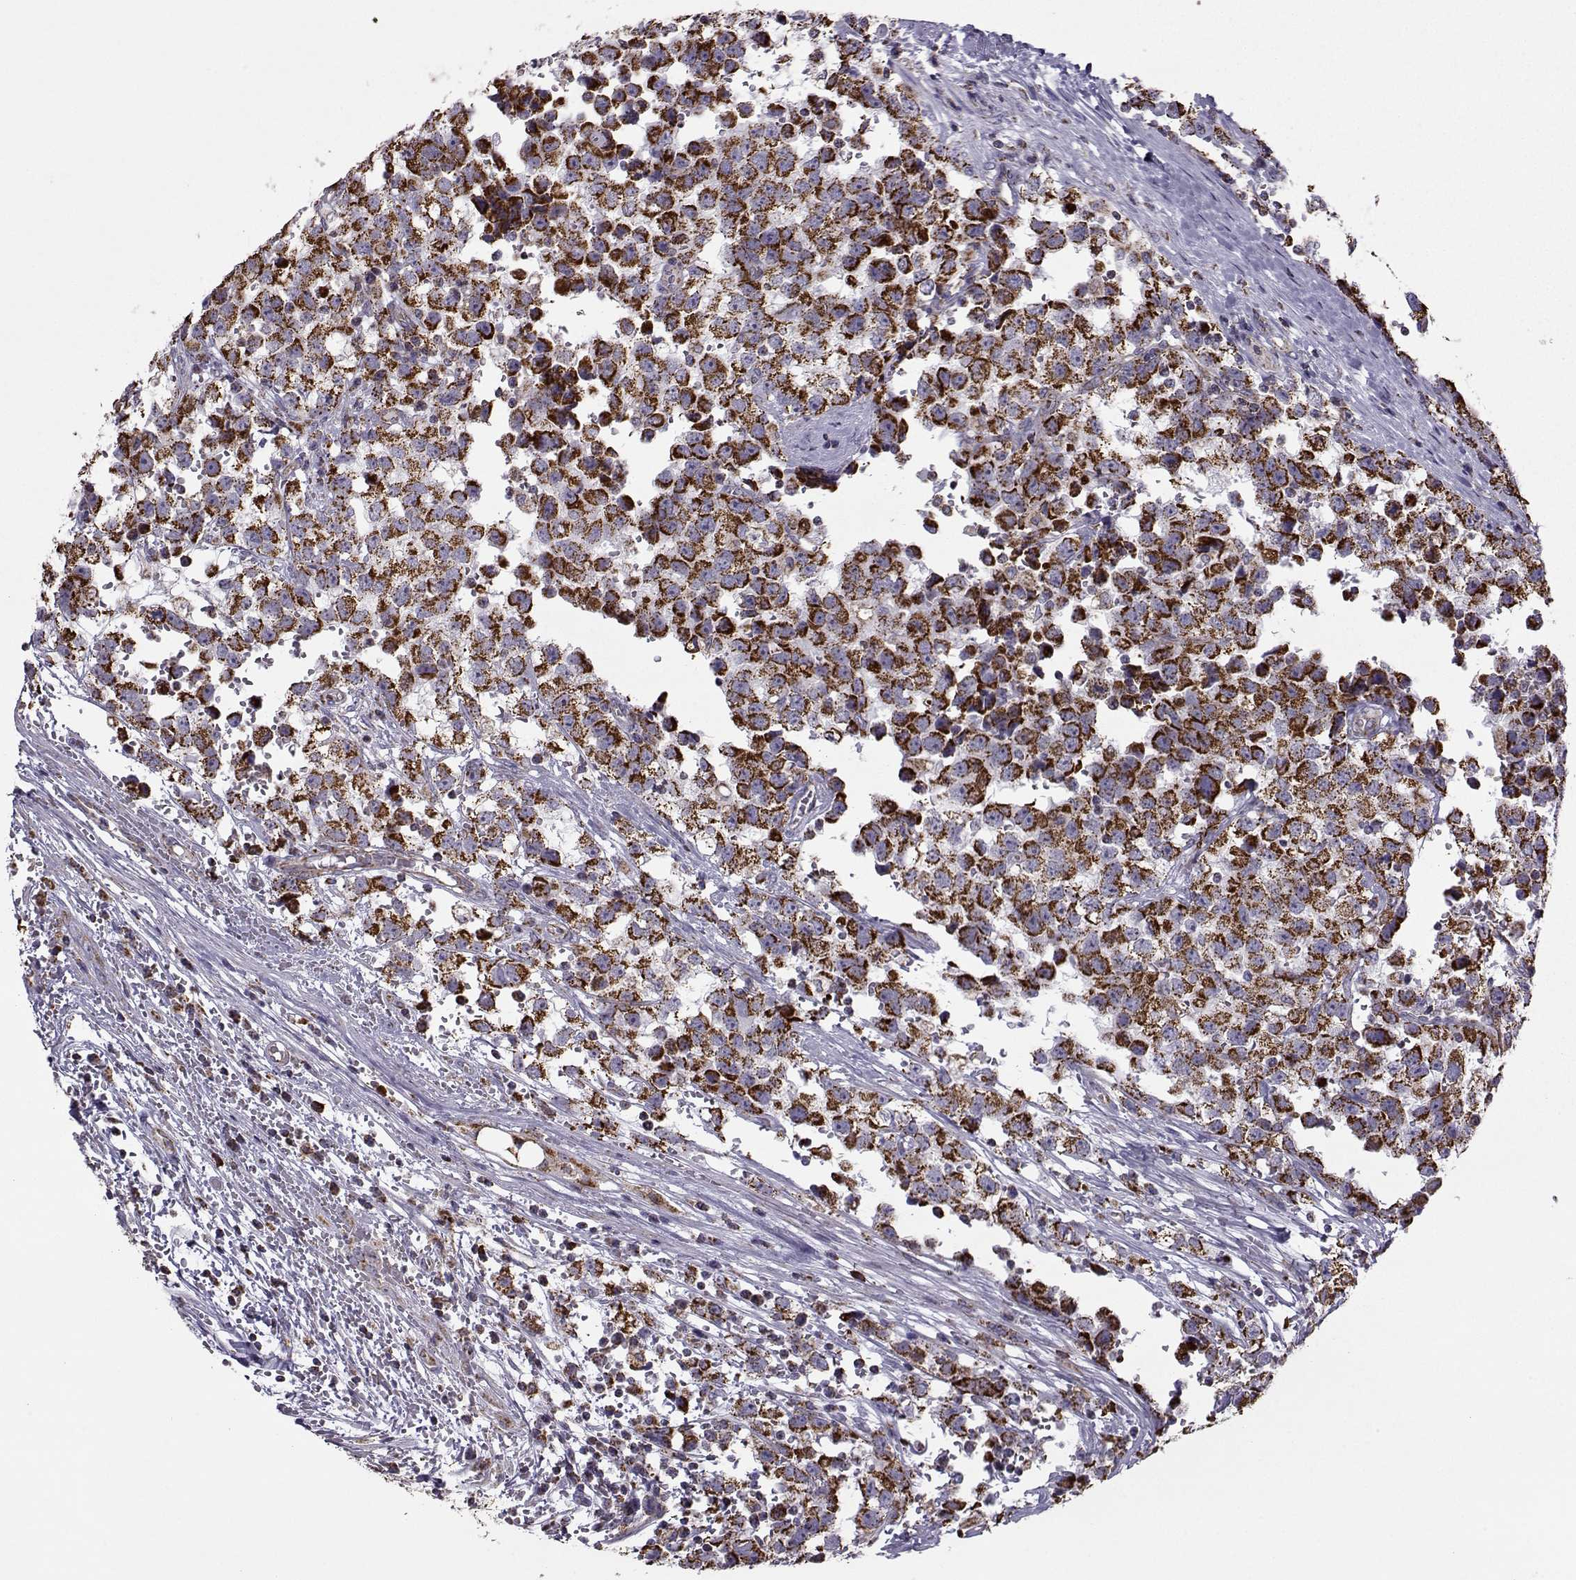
{"staining": {"intensity": "strong", "quantity": ">75%", "location": "cytoplasmic/membranous"}, "tissue": "testis cancer", "cell_type": "Tumor cells", "image_type": "cancer", "snomed": [{"axis": "morphology", "description": "Seminoma, NOS"}, {"axis": "topography", "description": "Testis"}], "caption": "Strong cytoplasmic/membranous staining for a protein is appreciated in approximately >75% of tumor cells of seminoma (testis) using immunohistochemistry (IHC).", "gene": "NECAB3", "patient": {"sex": "male", "age": 34}}